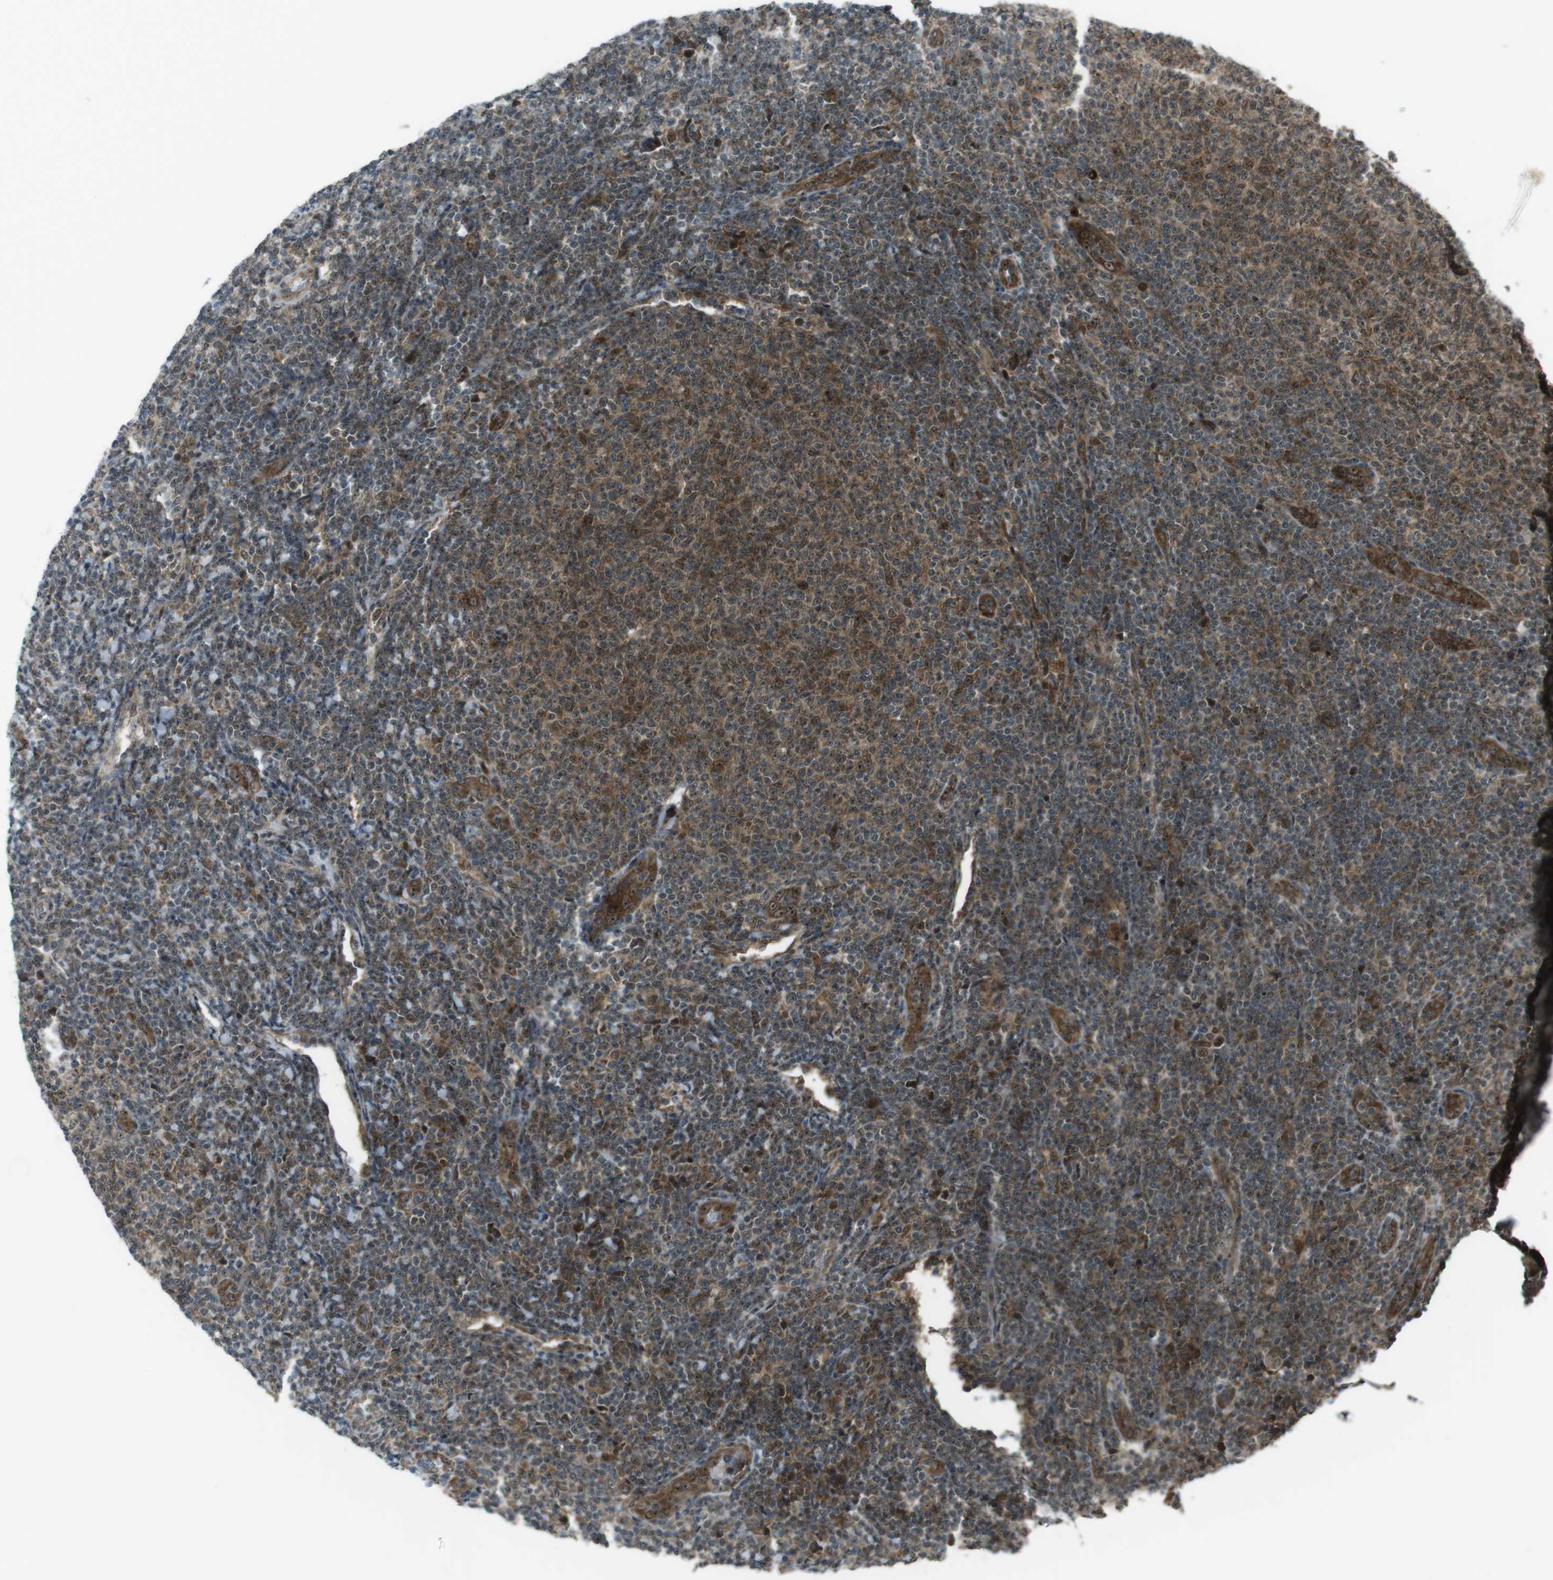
{"staining": {"intensity": "moderate", "quantity": ">75%", "location": "cytoplasmic/membranous,nuclear"}, "tissue": "lymphoma", "cell_type": "Tumor cells", "image_type": "cancer", "snomed": [{"axis": "morphology", "description": "Malignant lymphoma, non-Hodgkin's type, Low grade"}, {"axis": "topography", "description": "Lymph node"}], "caption": "Tumor cells exhibit medium levels of moderate cytoplasmic/membranous and nuclear expression in approximately >75% of cells in human low-grade malignant lymphoma, non-Hodgkin's type.", "gene": "CSNK1D", "patient": {"sex": "male", "age": 66}}